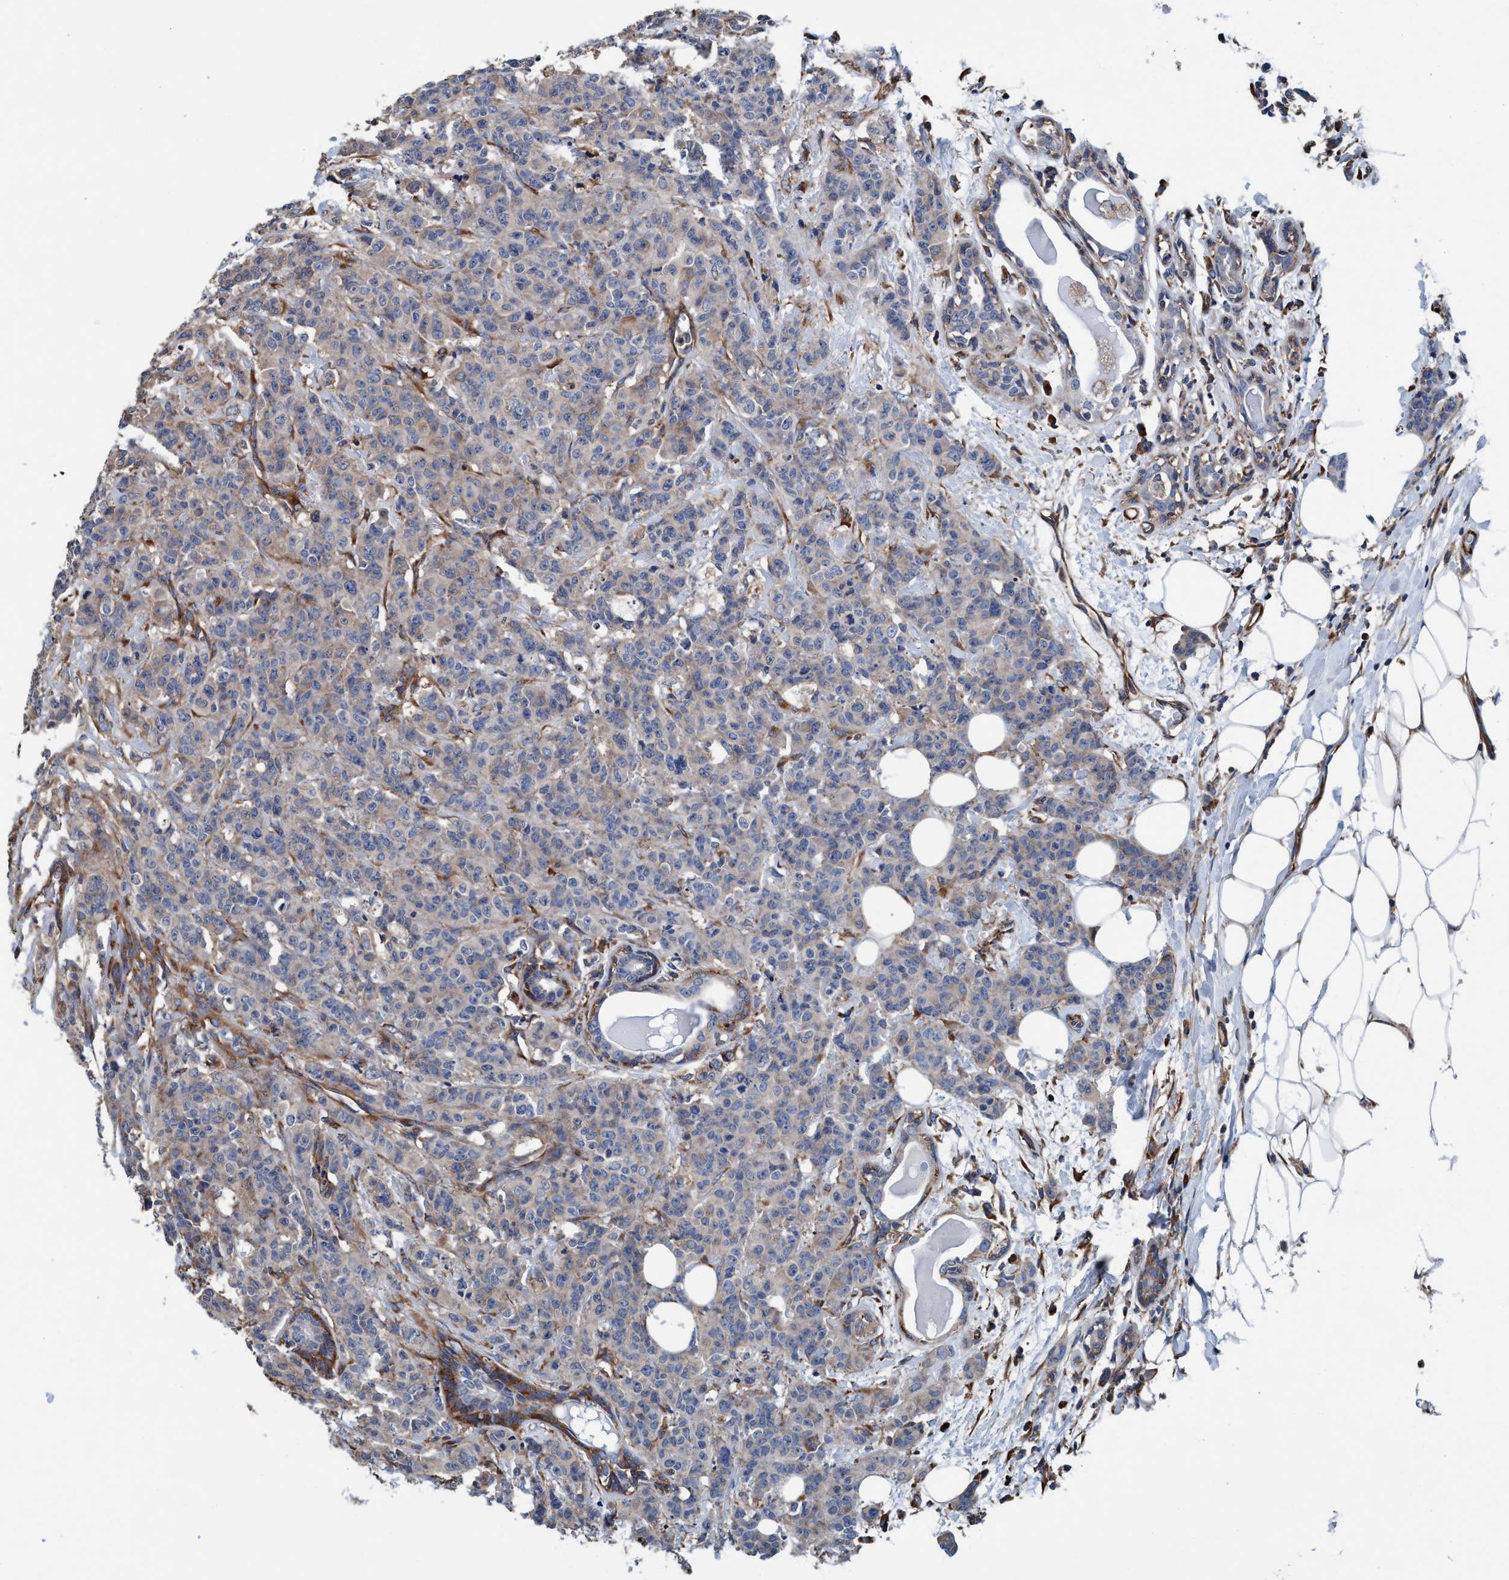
{"staining": {"intensity": "weak", "quantity": "25%-75%", "location": "cytoplasmic/membranous"}, "tissue": "breast cancer", "cell_type": "Tumor cells", "image_type": "cancer", "snomed": [{"axis": "morphology", "description": "Normal tissue, NOS"}, {"axis": "morphology", "description": "Duct carcinoma"}, {"axis": "topography", "description": "Breast"}], "caption": "Human breast cancer (infiltrating ductal carcinoma) stained with a protein marker demonstrates weak staining in tumor cells.", "gene": "ENDOG", "patient": {"sex": "female", "age": 40}}